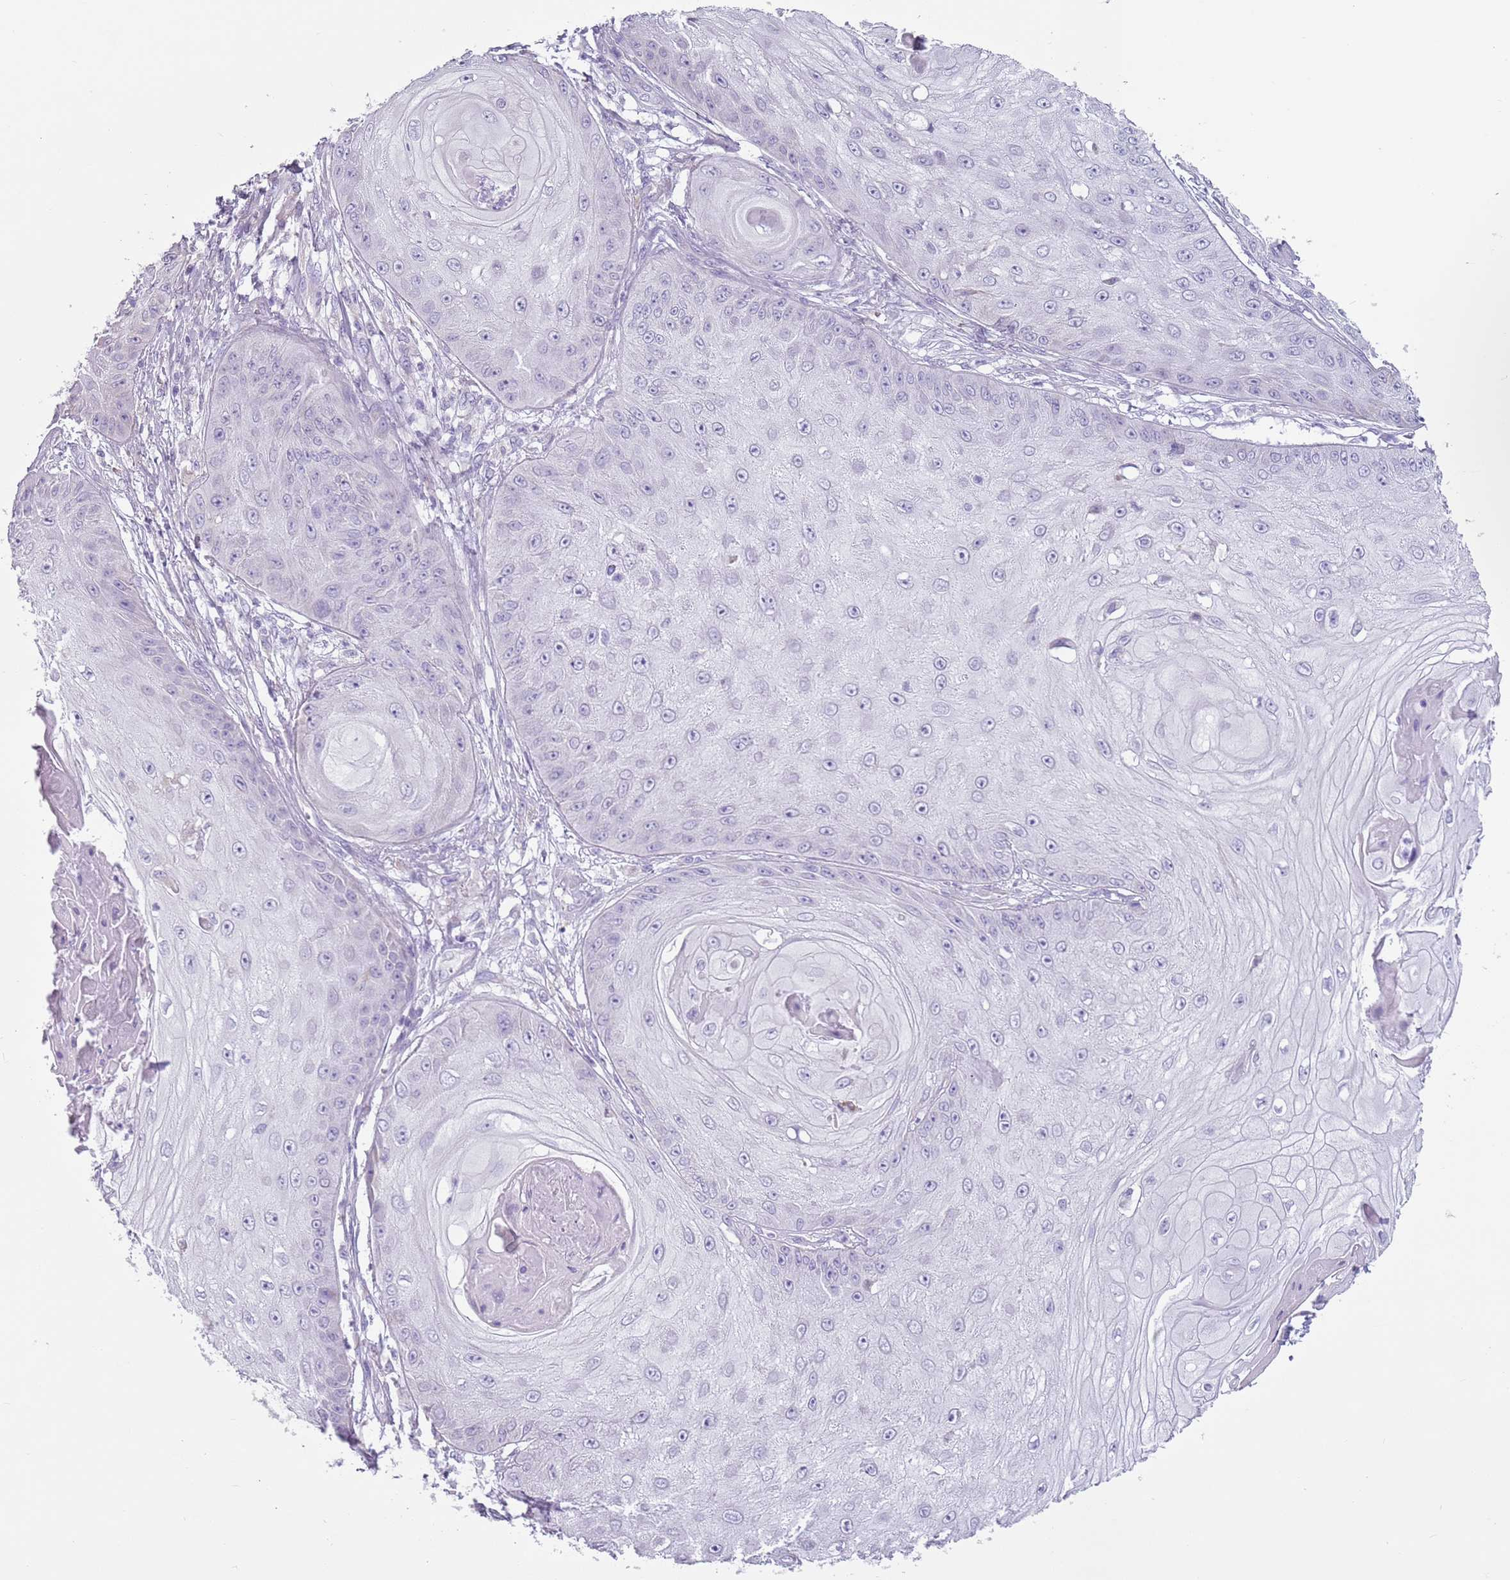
{"staining": {"intensity": "negative", "quantity": "none", "location": "none"}, "tissue": "skin cancer", "cell_type": "Tumor cells", "image_type": "cancer", "snomed": [{"axis": "morphology", "description": "Squamous cell carcinoma, NOS"}, {"axis": "topography", "description": "Skin"}], "caption": "Tumor cells are negative for protein expression in human skin cancer (squamous cell carcinoma).", "gene": "HYOU1", "patient": {"sex": "male", "age": 70}}